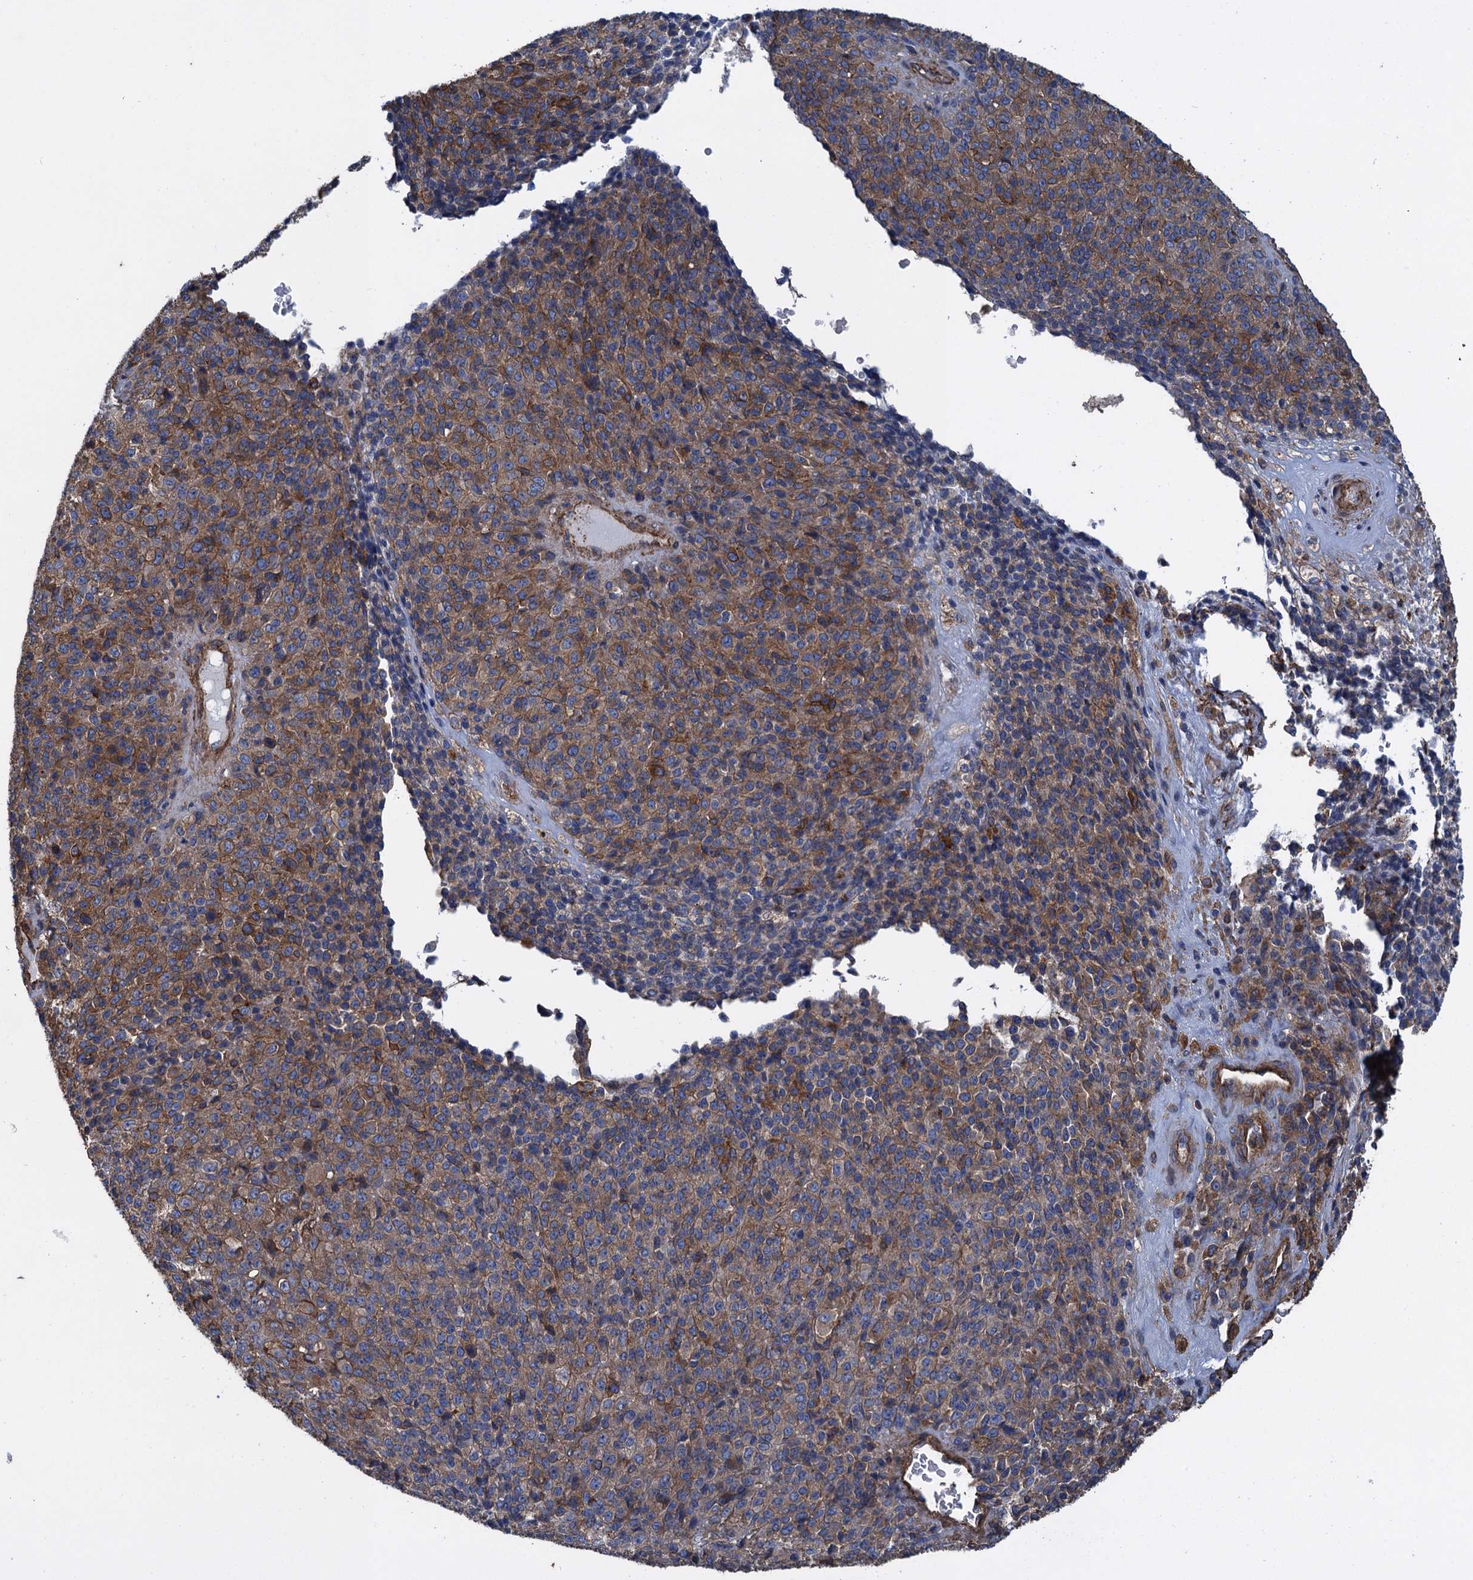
{"staining": {"intensity": "moderate", "quantity": "25%-75%", "location": "cytoplasmic/membranous"}, "tissue": "melanoma", "cell_type": "Tumor cells", "image_type": "cancer", "snomed": [{"axis": "morphology", "description": "Malignant melanoma, Metastatic site"}, {"axis": "topography", "description": "Brain"}], "caption": "Immunohistochemical staining of melanoma demonstrates medium levels of moderate cytoplasmic/membranous staining in about 25%-75% of tumor cells. (brown staining indicates protein expression, while blue staining denotes nuclei).", "gene": "PROSER2", "patient": {"sex": "female", "age": 56}}